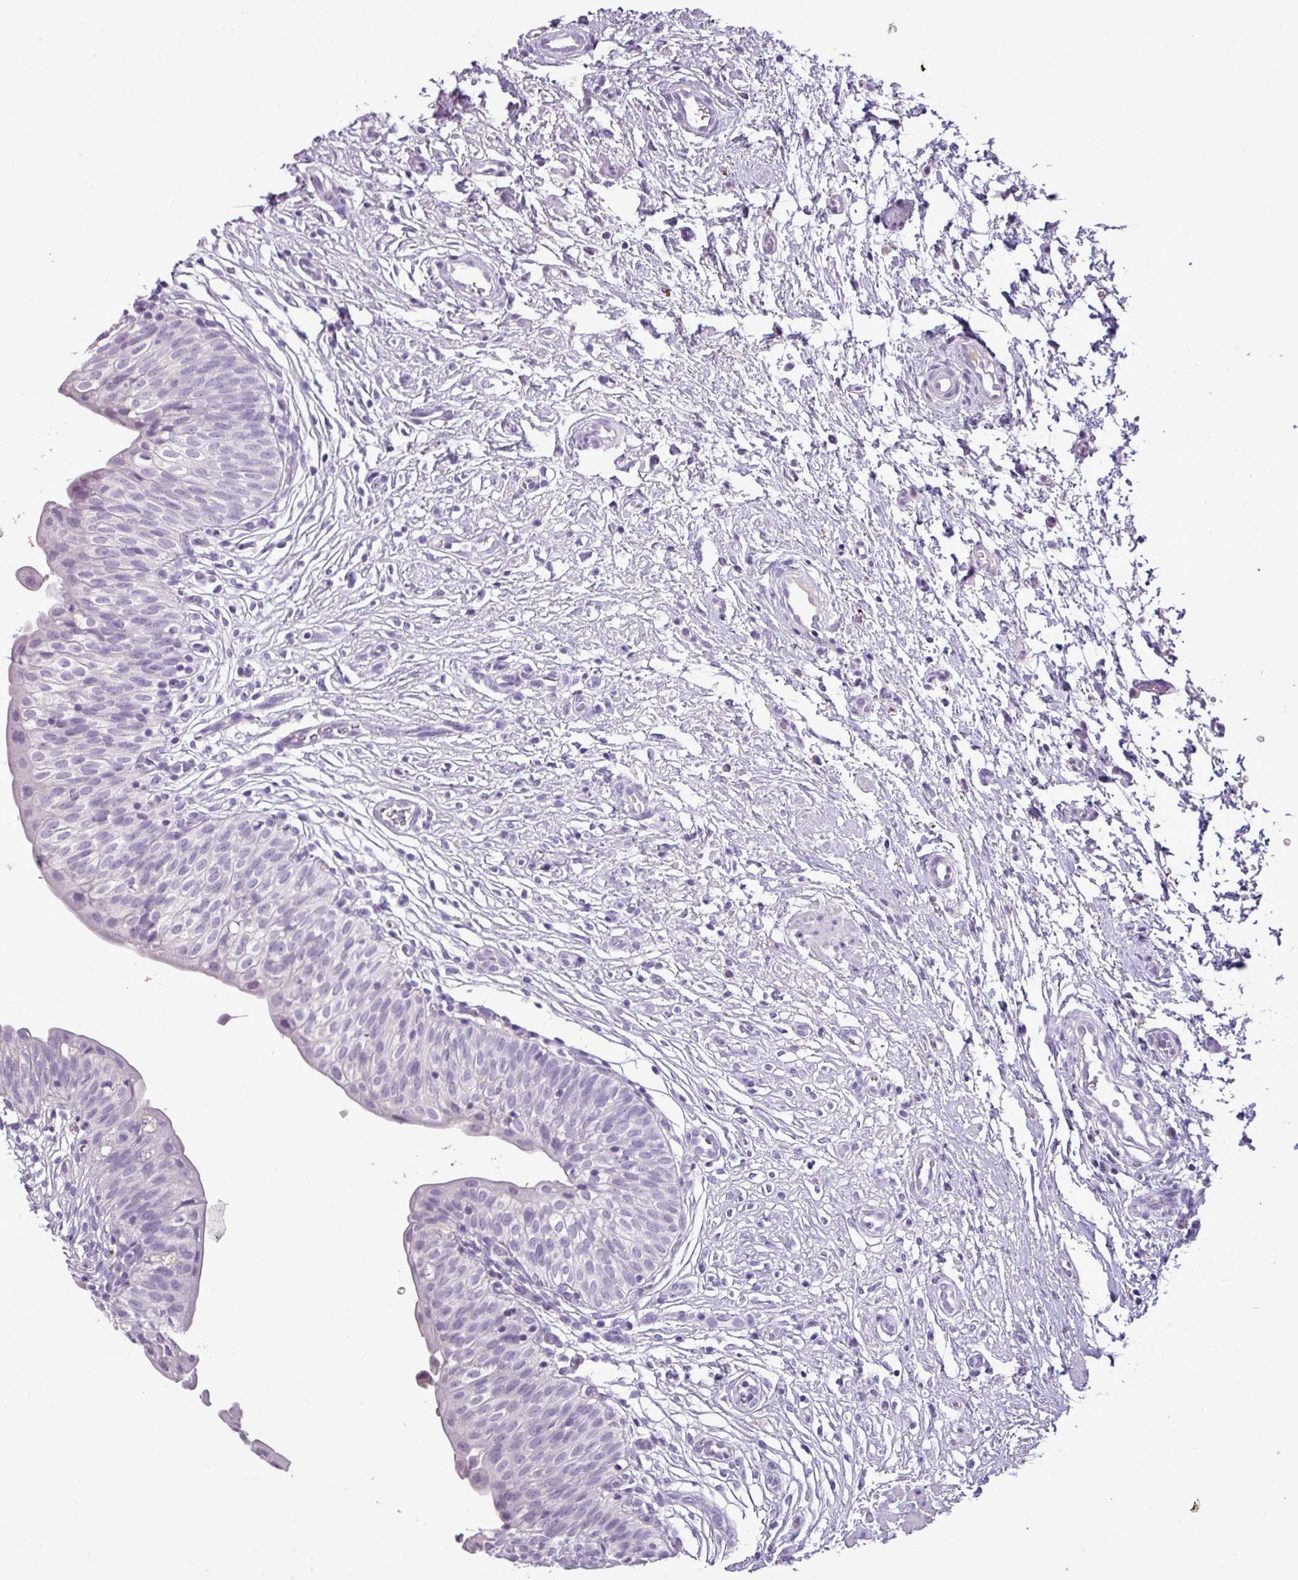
{"staining": {"intensity": "negative", "quantity": "none", "location": "none"}, "tissue": "urinary bladder", "cell_type": "Urothelial cells", "image_type": "normal", "snomed": [{"axis": "morphology", "description": "Normal tissue, NOS"}, {"axis": "topography", "description": "Urinary bladder"}], "caption": "Urothelial cells are negative for brown protein staining in benign urinary bladder. Brightfield microscopy of immunohistochemistry (IHC) stained with DAB (3,3'-diaminobenzidine) (brown) and hematoxylin (blue), captured at high magnification.", "gene": "TMEM91", "patient": {"sex": "male", "age": 55}}